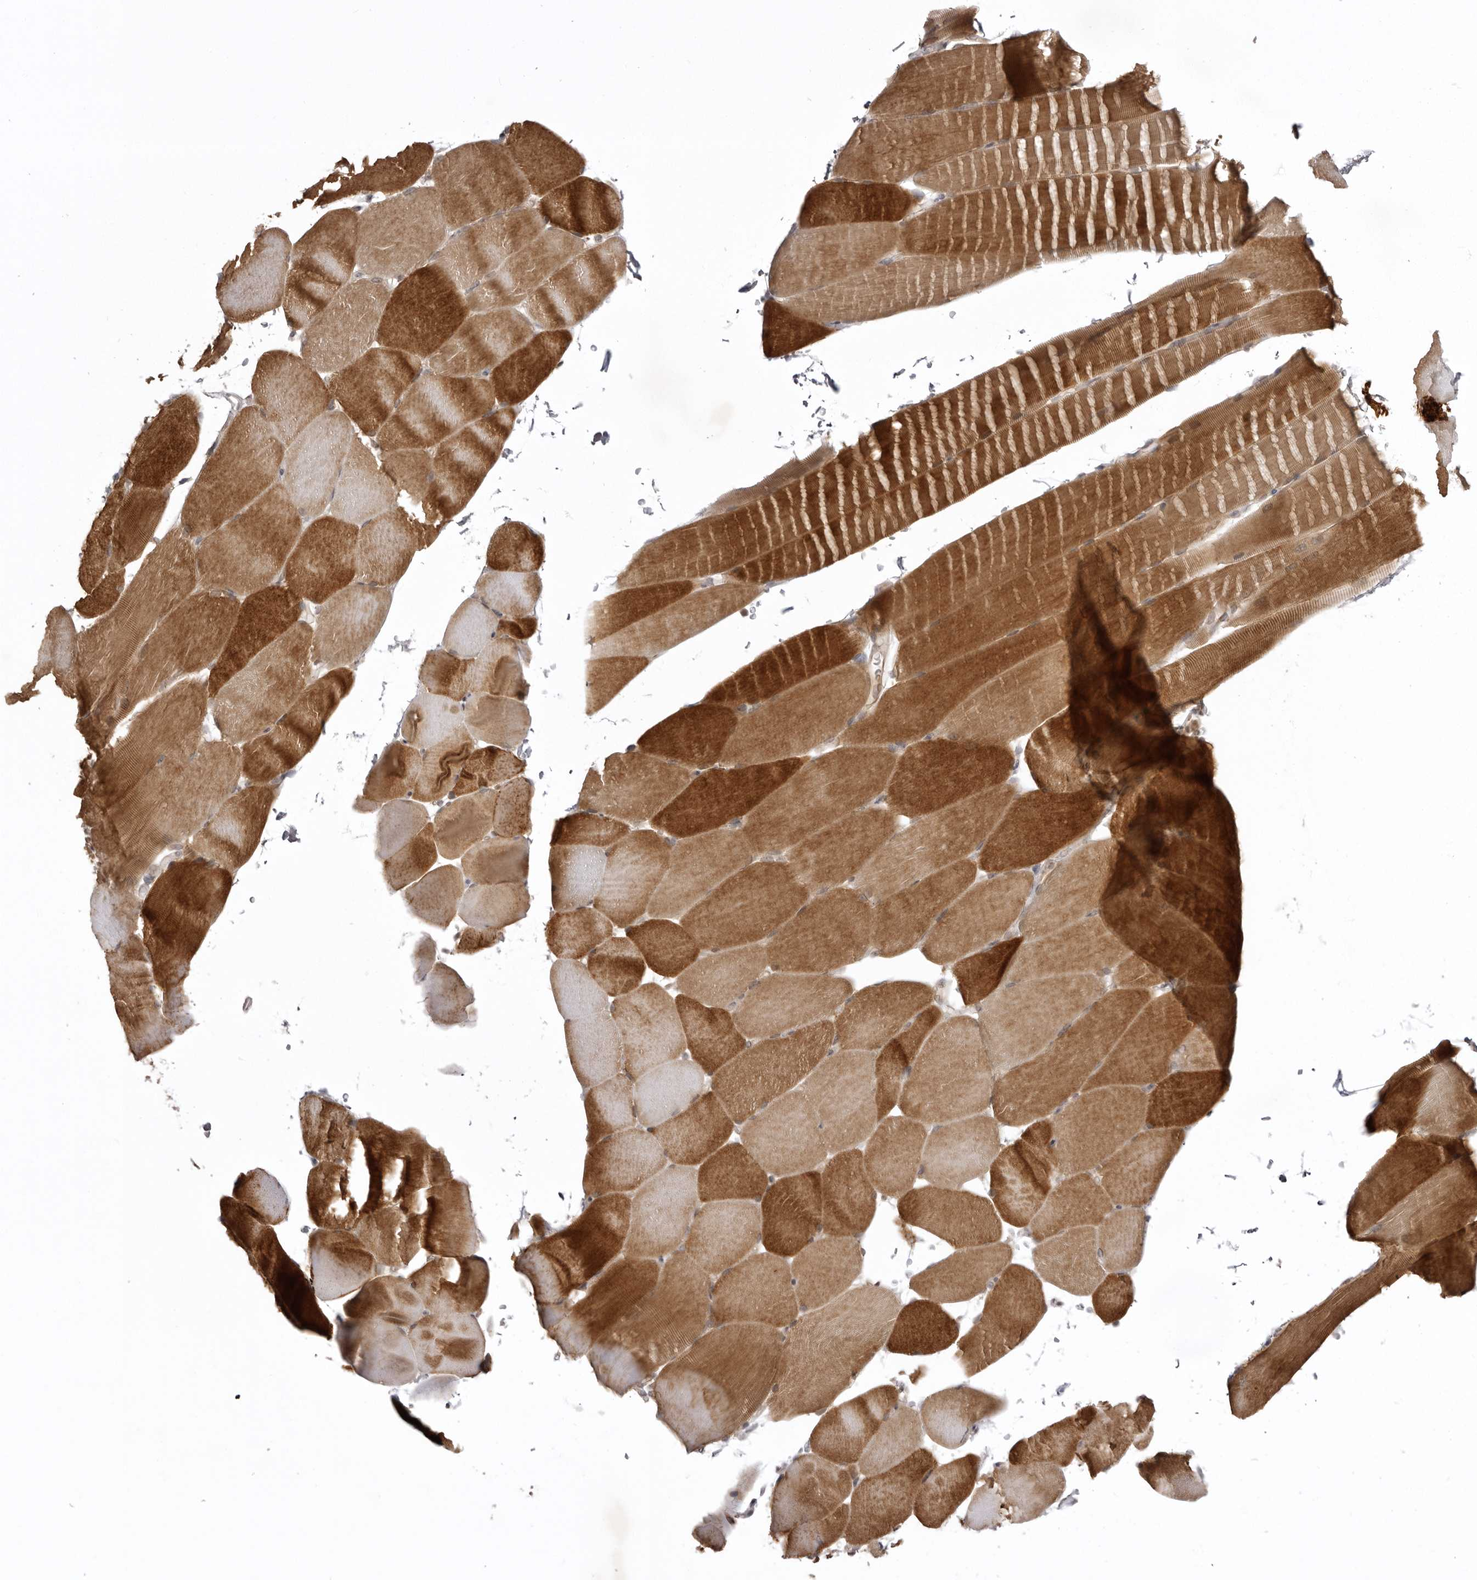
{"staining": {"intensity": "strong", "quantity": "25%-75%", "location": "cytoplasmic/membranous"}, "tissue": "skeletal muscle", "cell_type": "Myocytes", "image_type": "normal", "snomed": [{"axis": "morphology", "description": "Normal tissue, NOS"}, {"axis": "topography", "description": "Skeletal muscle"}, {"axis": "topography", "description": "Parathyroid gland"}], "caption": "Strong cytoplasmic/membranous positivity is seen in approximately 25%-75% of myocytes in unremarkable skeletal muscle. The staining was performed using DAB to visualize the protein expression in brown, while the nuclei were stained in blue with hematoxylin (Magnification: 20x).", "gene": "USP43", "patient": {"sex": "female", "age": 37}}